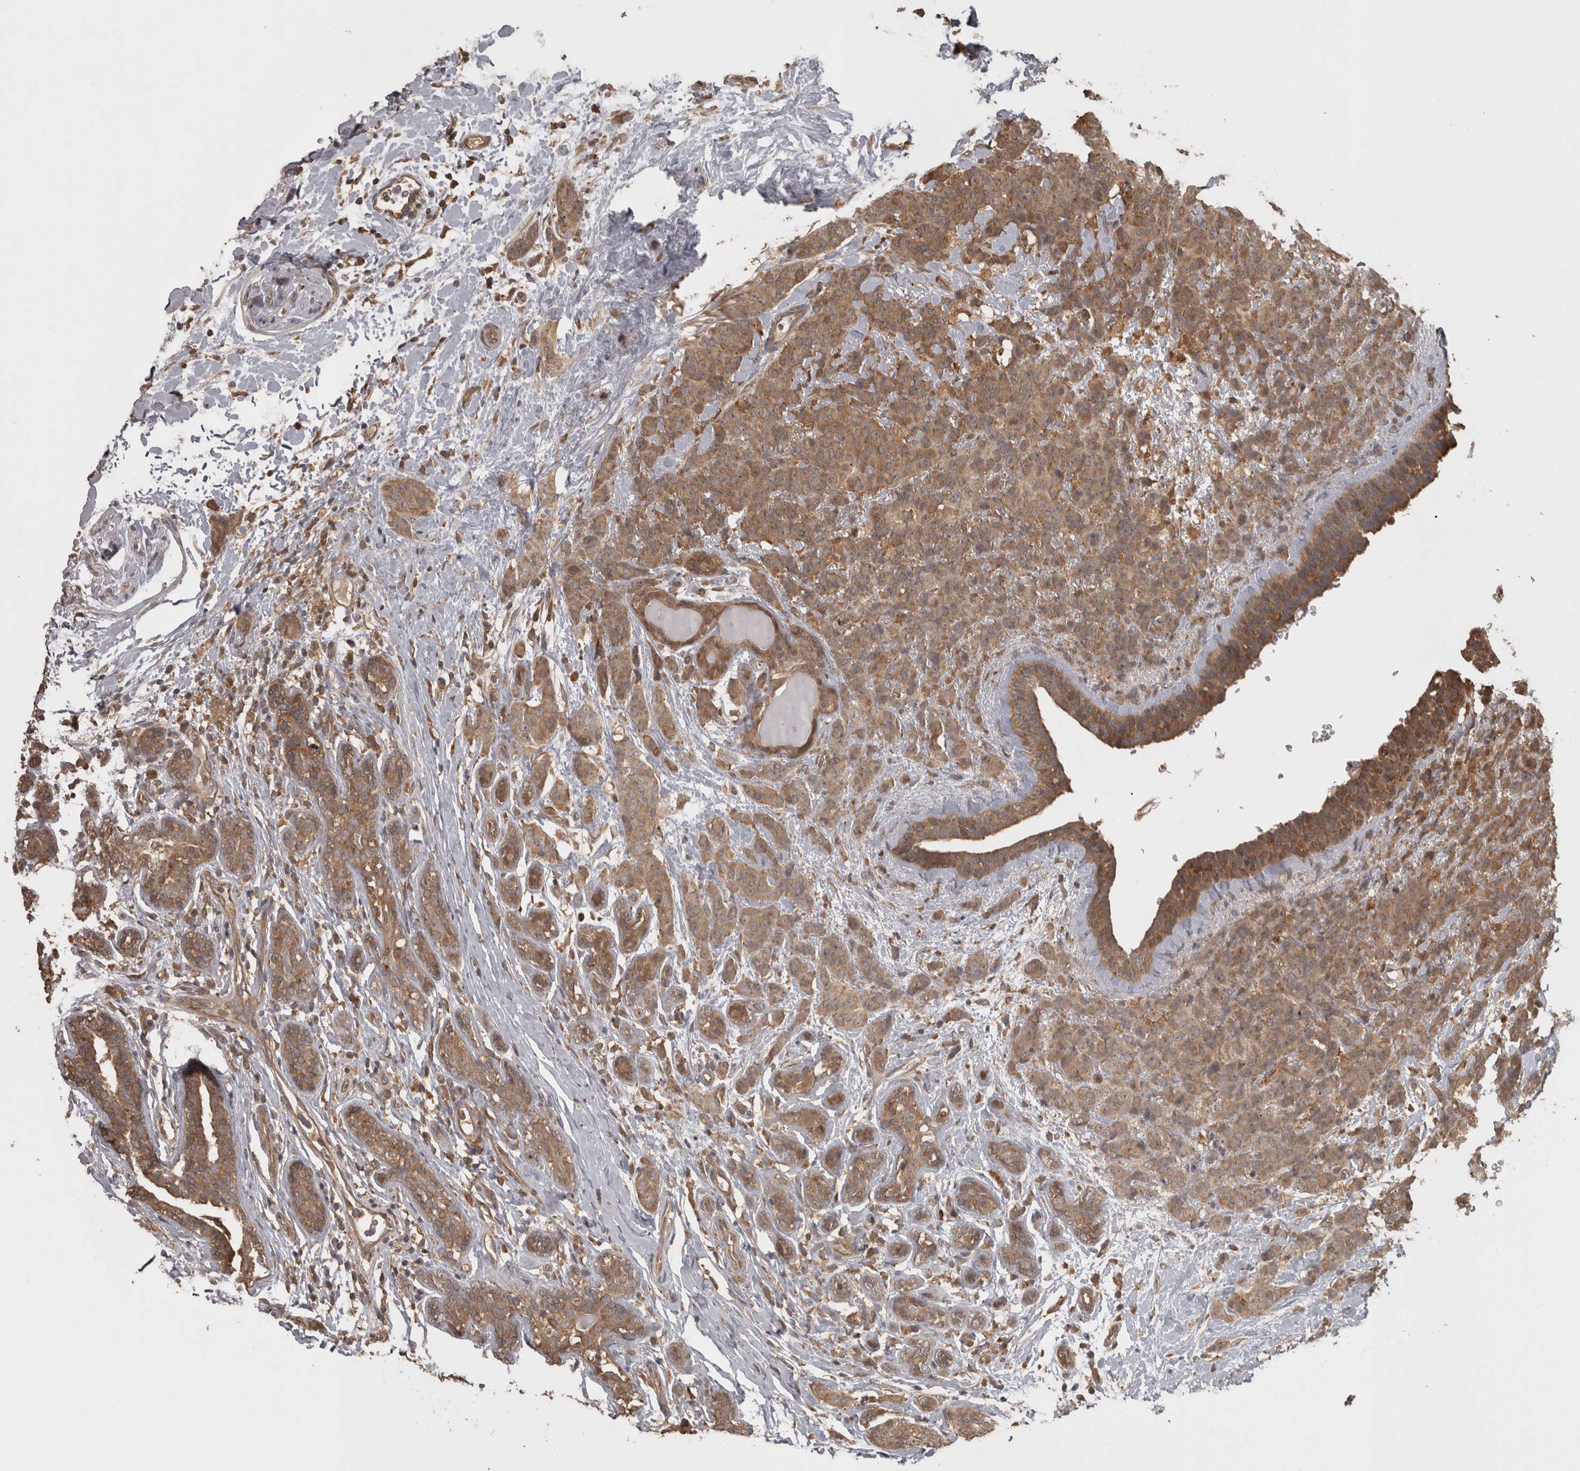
{"staining": {"intensity": "moderate", "quantity": ">75%", "location": "cytoplasmic/membranous"}, "tissue": "breast cancer", "cell_type": "Tumor cells", "image_type": "cancer", "snomed": [{"axis": "morphology", "description": "Normal tissue, NOS"}, {"axis": "morphology", "description": "Duct carcinoma"}, {"axis": "topography", "description": "Breast"}], "caption": "This histopathology image displays IHC staining of human breast cancer, with medium moderate cytoplasmic/membranous expression in approximately >75% of tumor cells.", "gene": "MICU3", "patient": {"sex": "female", "age": 40}}